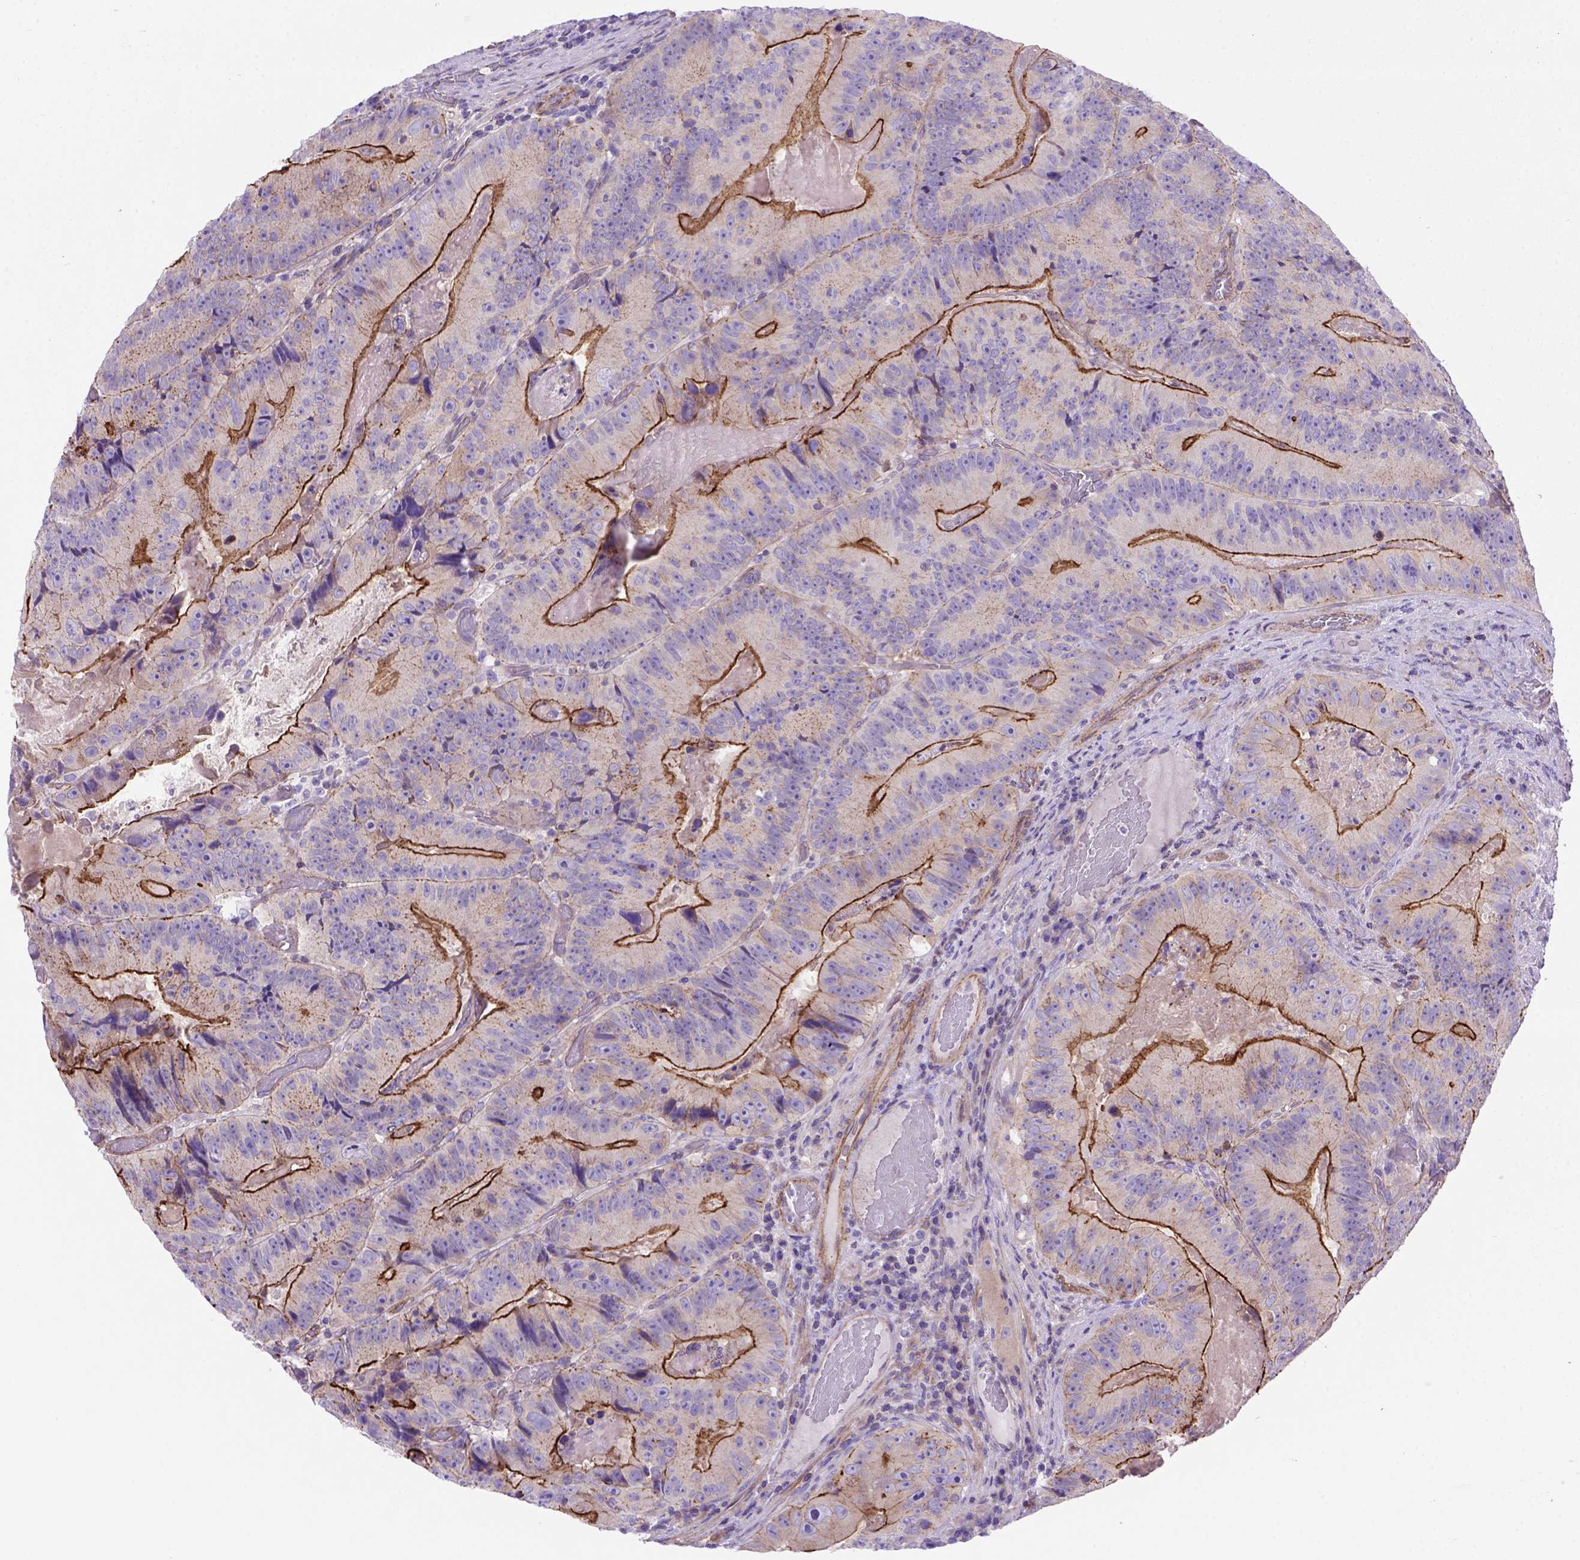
{"staining": {"intensity": "strong", "quantity": "25%-75%", "location": "cytoplasmic/membranous"}, "tissue": "colorectal cancer", "cell_type": "Tumor cells", "image_type": "cancer", "snomed": [{"axis": "morphology", "description": "Adenocarcinoma, NOS"}, {"axis": "topography", "description": "Colon"}], "caption": "The image displays immunohistochemical staining of colorectal cancer (adenocarcinoma). There is strong cytoplasmic/membranous expression is appreciated in about 25%-75% of tumor cells.", "gene": "PEX12", "patient": {"sex": "female", "age": 86}}